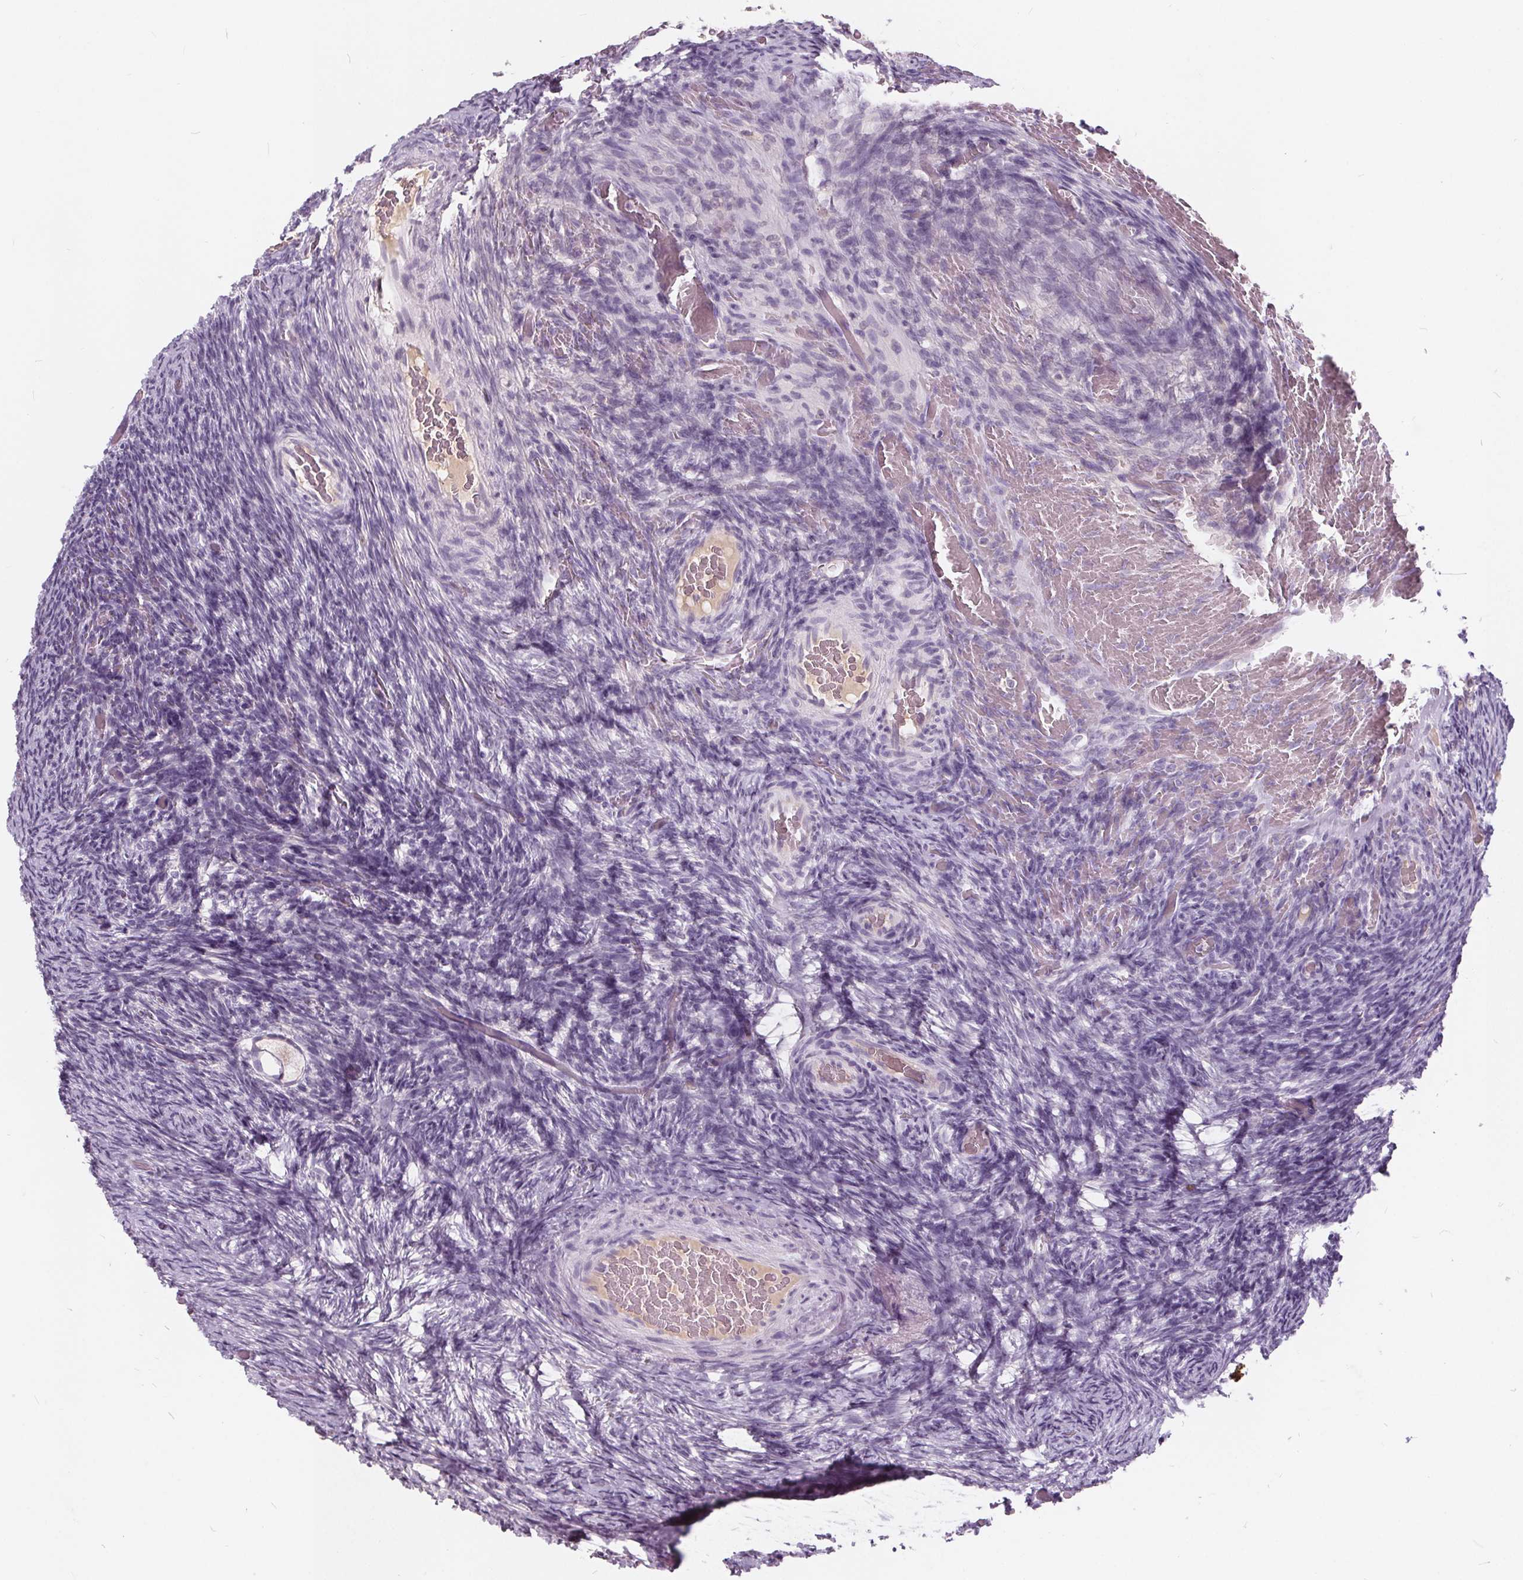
{"staining": {"intensity": "negative", "quantity": "none", "location": "none"}, "tissue": "ovary", "cell_type": "Follicle cells", "image_type": "normal", "snomed": [{"axis": "morphology", "description": "Normal tissue, NOS"}, {"axis": "topography", "description": "Ovary"}], "caption": "IHC image of benign ovary stained for a protein (brown), which demonstrates no staining in follicle cells.", "gene": "PLA2G2E", "patient": {"sex": "female", "age": 34}}